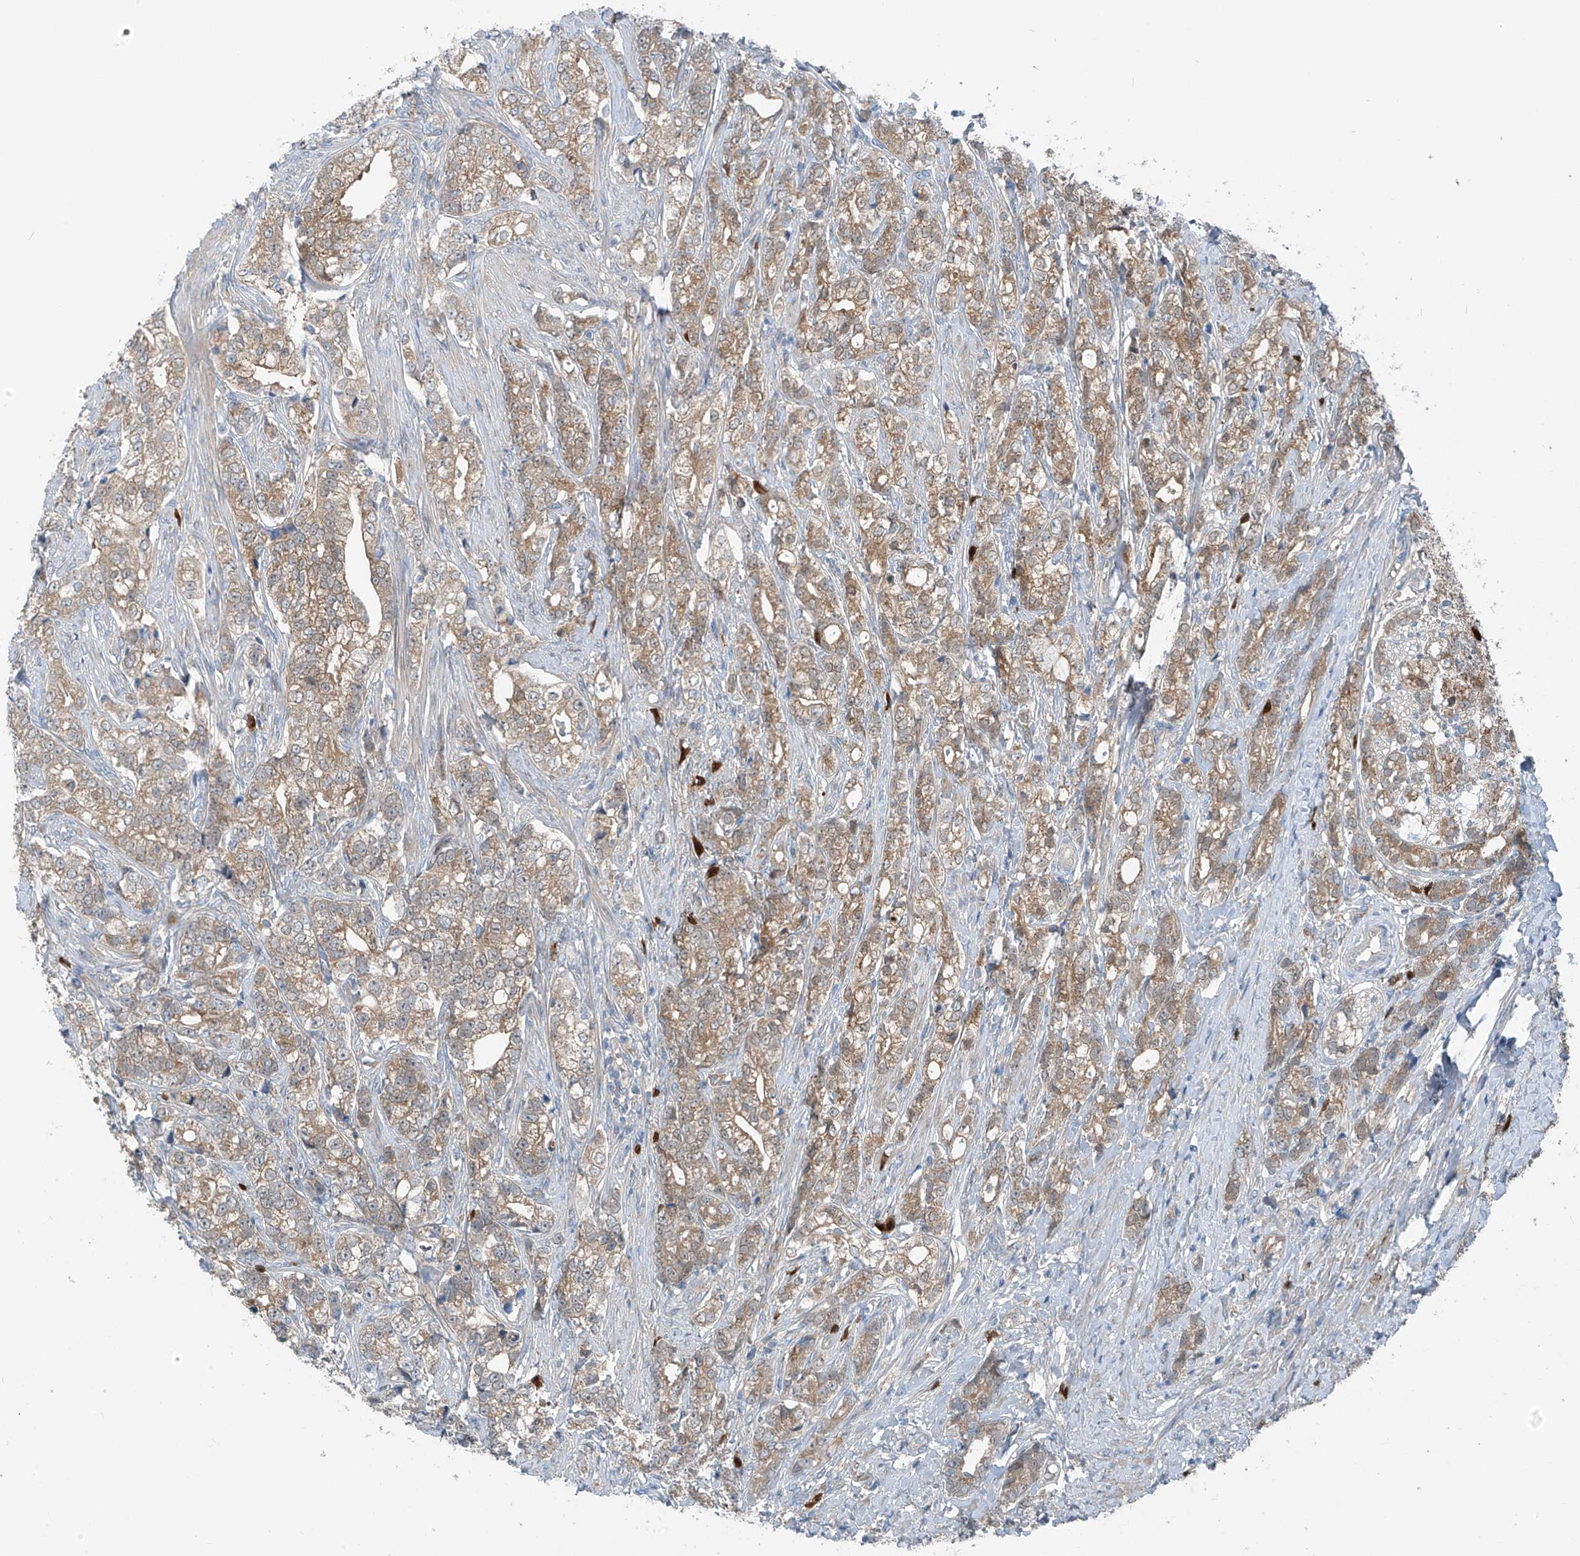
{"staining": {"intensity": "moderate", "quantity": ">75%", "location": "cytoplasmic/membranous"}, "tissue": "prostate cancer", "cell_type": "Tumor cells", "image_type": "cancer", "snomed": [{"axis": "morphology", "description": "Adenocarcinoma, High grade"}, {"axis": "topography", "description": "Prostate"}], "caption": "Prostate cancer stained with IHC displays moderate cytoplasmic/membranous positivity in approximately >75% of tumor cells. Using DAB (brown) and hematoxylin (blue) stains, captured at high magnification using brightfield microscopy.", "gene": "SLC12A6", "patient": {"sex": "male", "age": 69}}